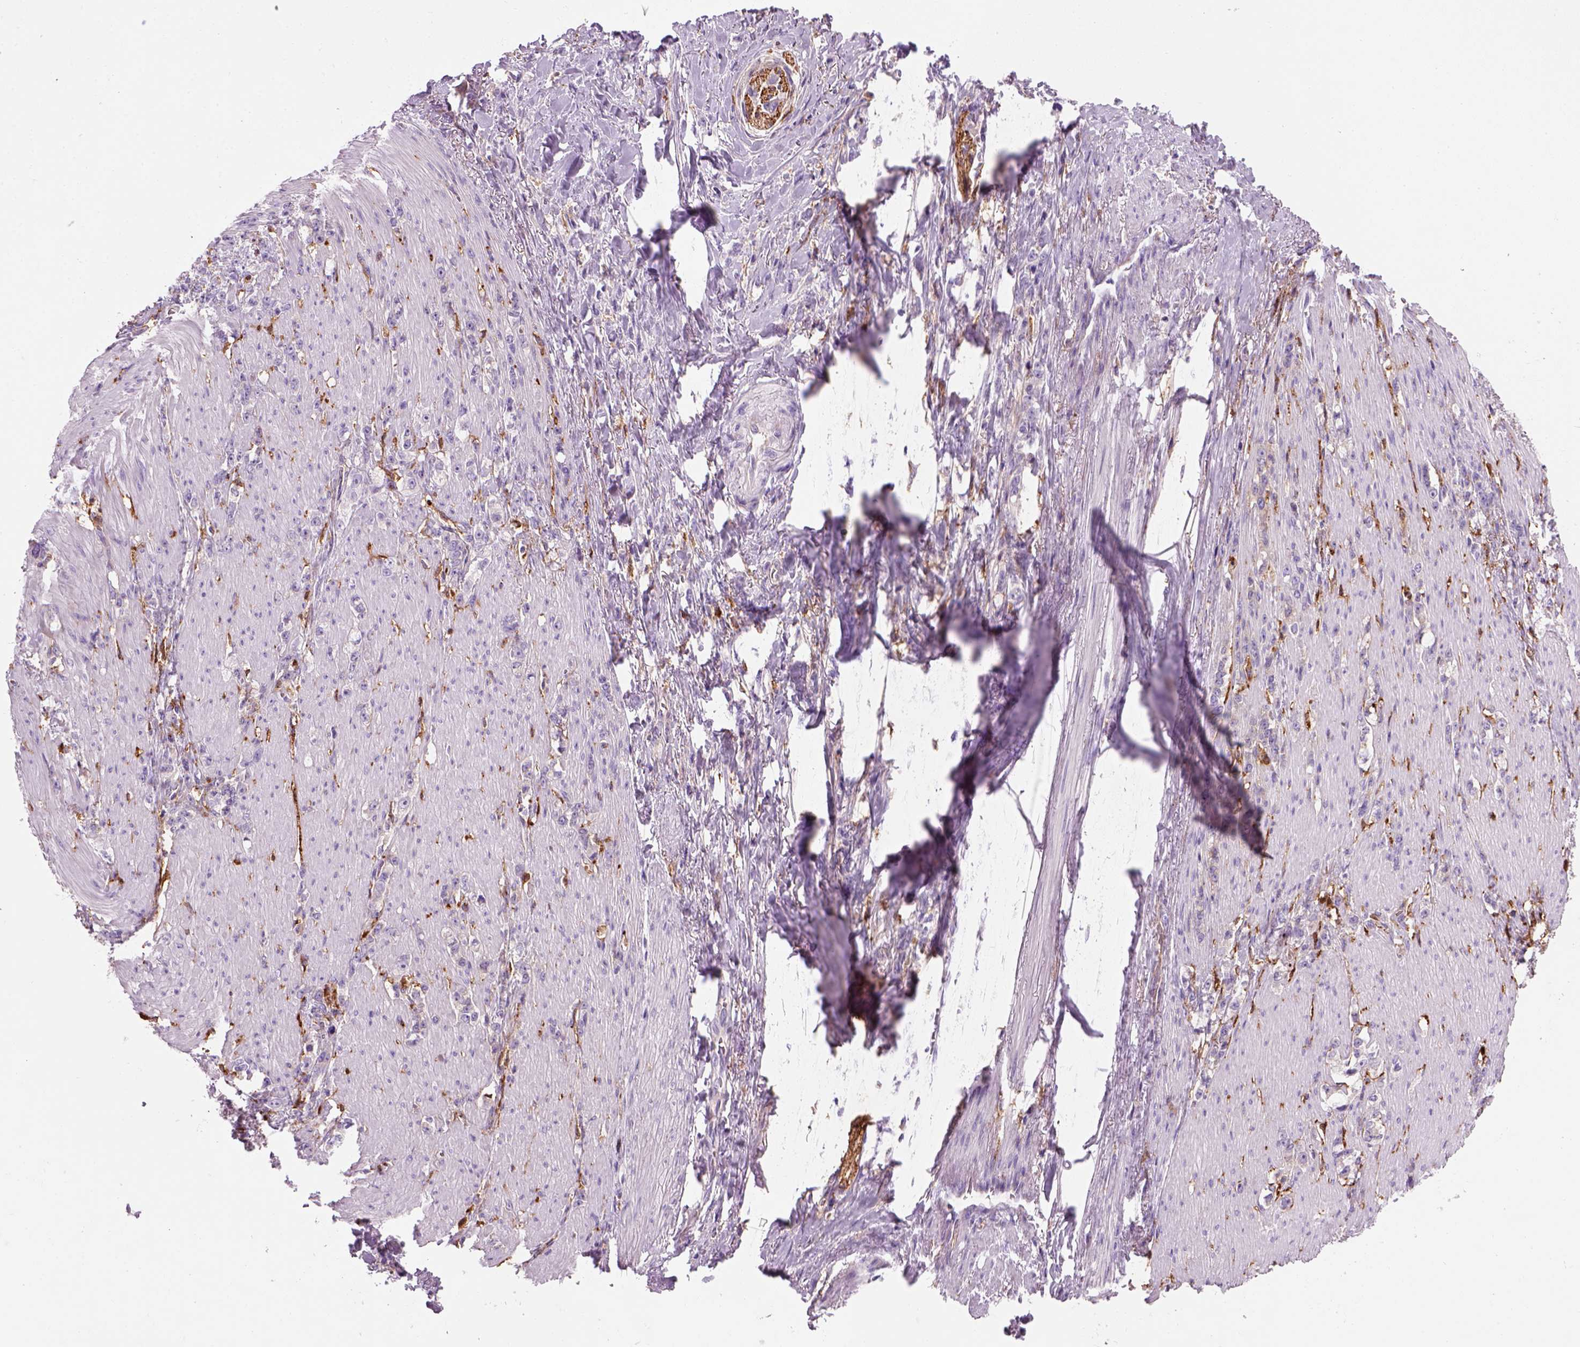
{"staining": {"intensity": "negative", "quantity": "none", "location": "none"}, "tissue": "stomach cancer", "cell_type": "Tumor cells", "image_type": "cancer", "snomed": [{"axis": "morphology", "description": "Adenocarcinoma, NOS"}, {"axis": "topography", "description": "Stomach, lower"}], "caption": "This is an IHC image of human stomach adenocarcinoma. There is no positivity in tumor cells.", "gene": "MARCKS", "patient": {"sex": "male", "age": 88}}